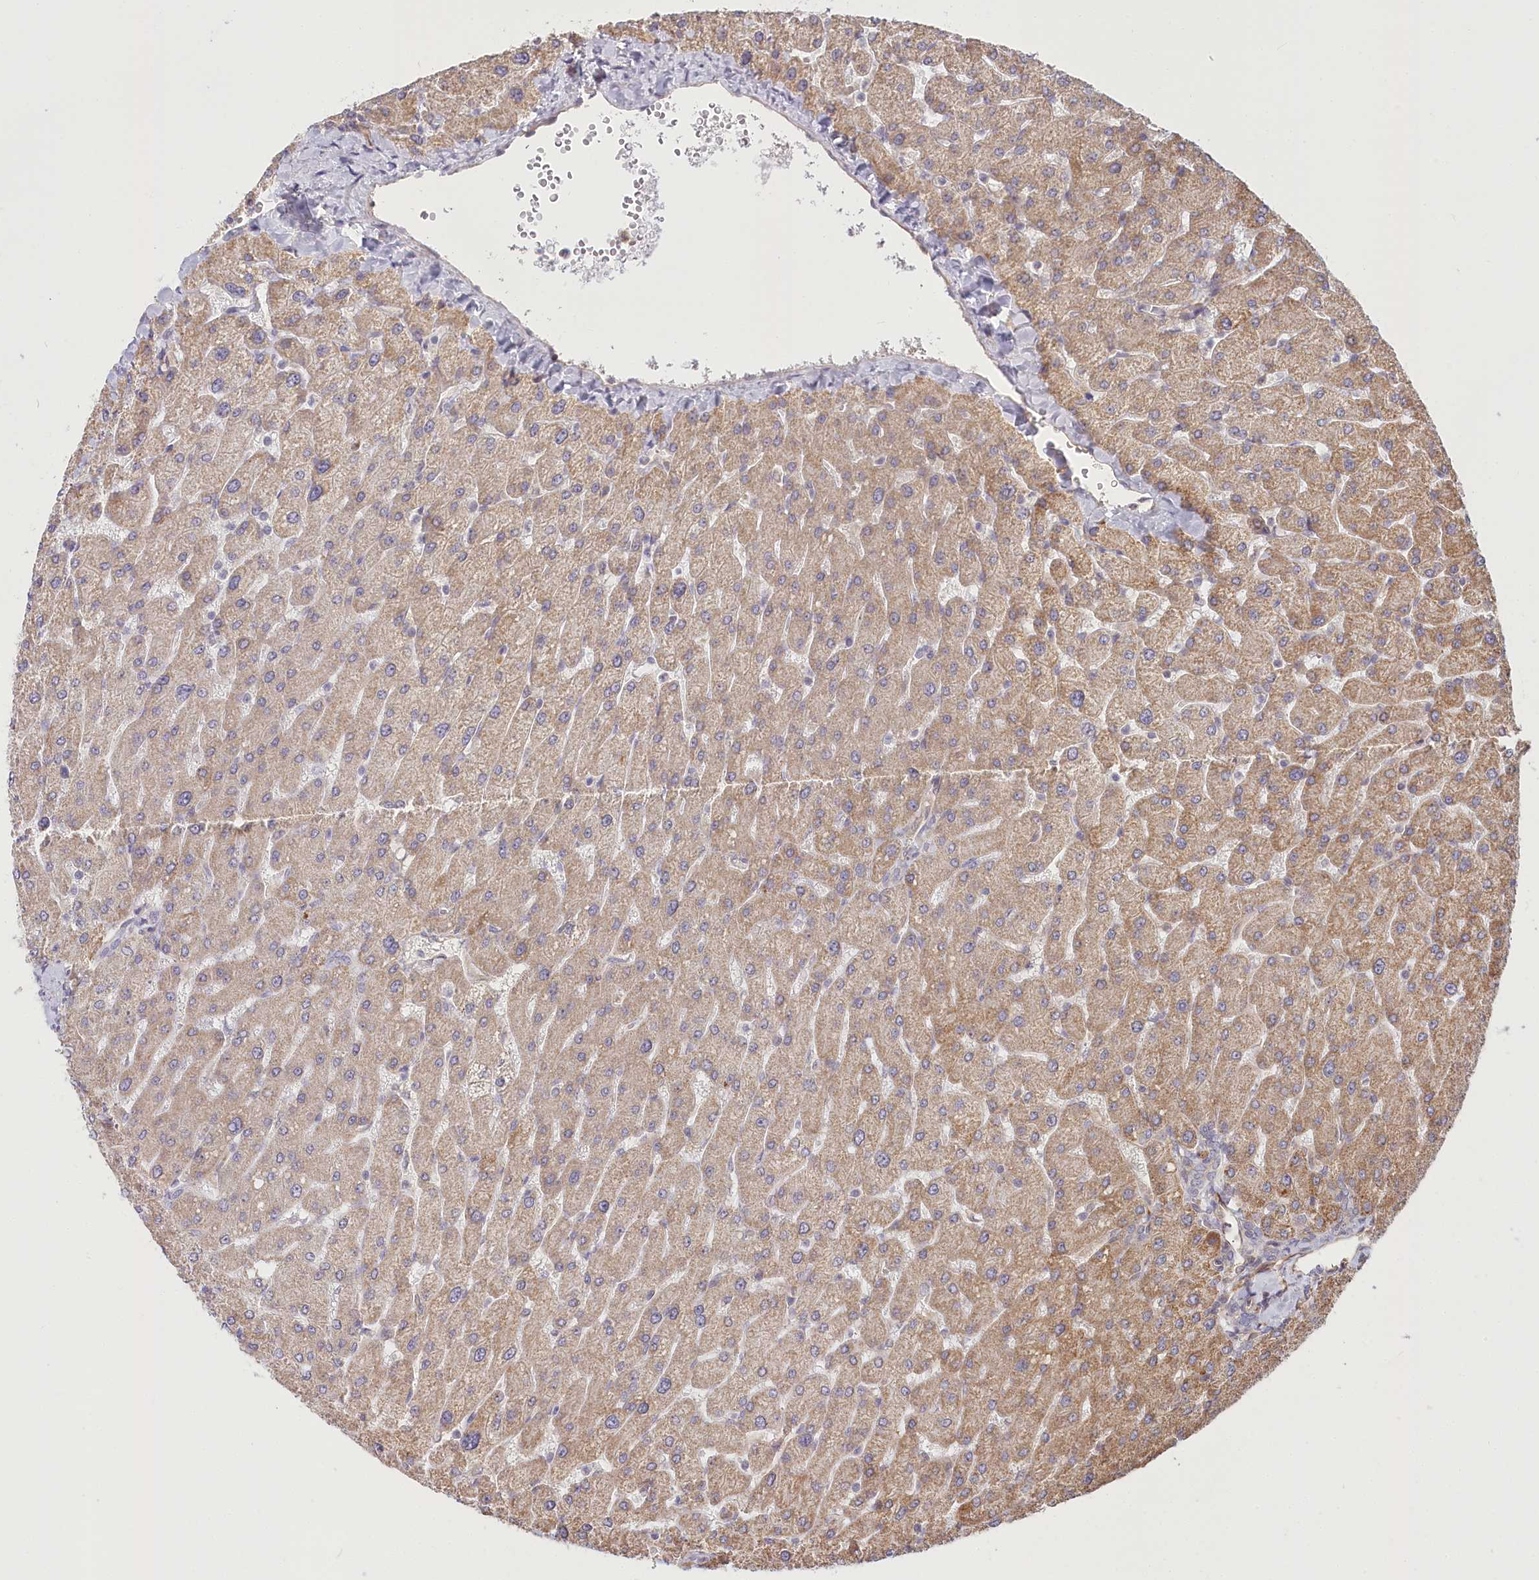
{"staining": {"intensity": "negative", "quantity": "none", "location": "none"}, "tissue": "liver", "cell_type": "Cholangiocytes", "image_type": "normal", "snomed": [{"axis": "morphology", "description": "Normal tissue, NOS"}, {"axis": "topography", "description": "Liver"}], "caption": "Immunohistochemistry image of unremarkable liver: liver stained with DAB shows no significant protein staining in cholangiocytes.", "gene": "CEP70", "patient": {"sex": "male", "age": 55}}